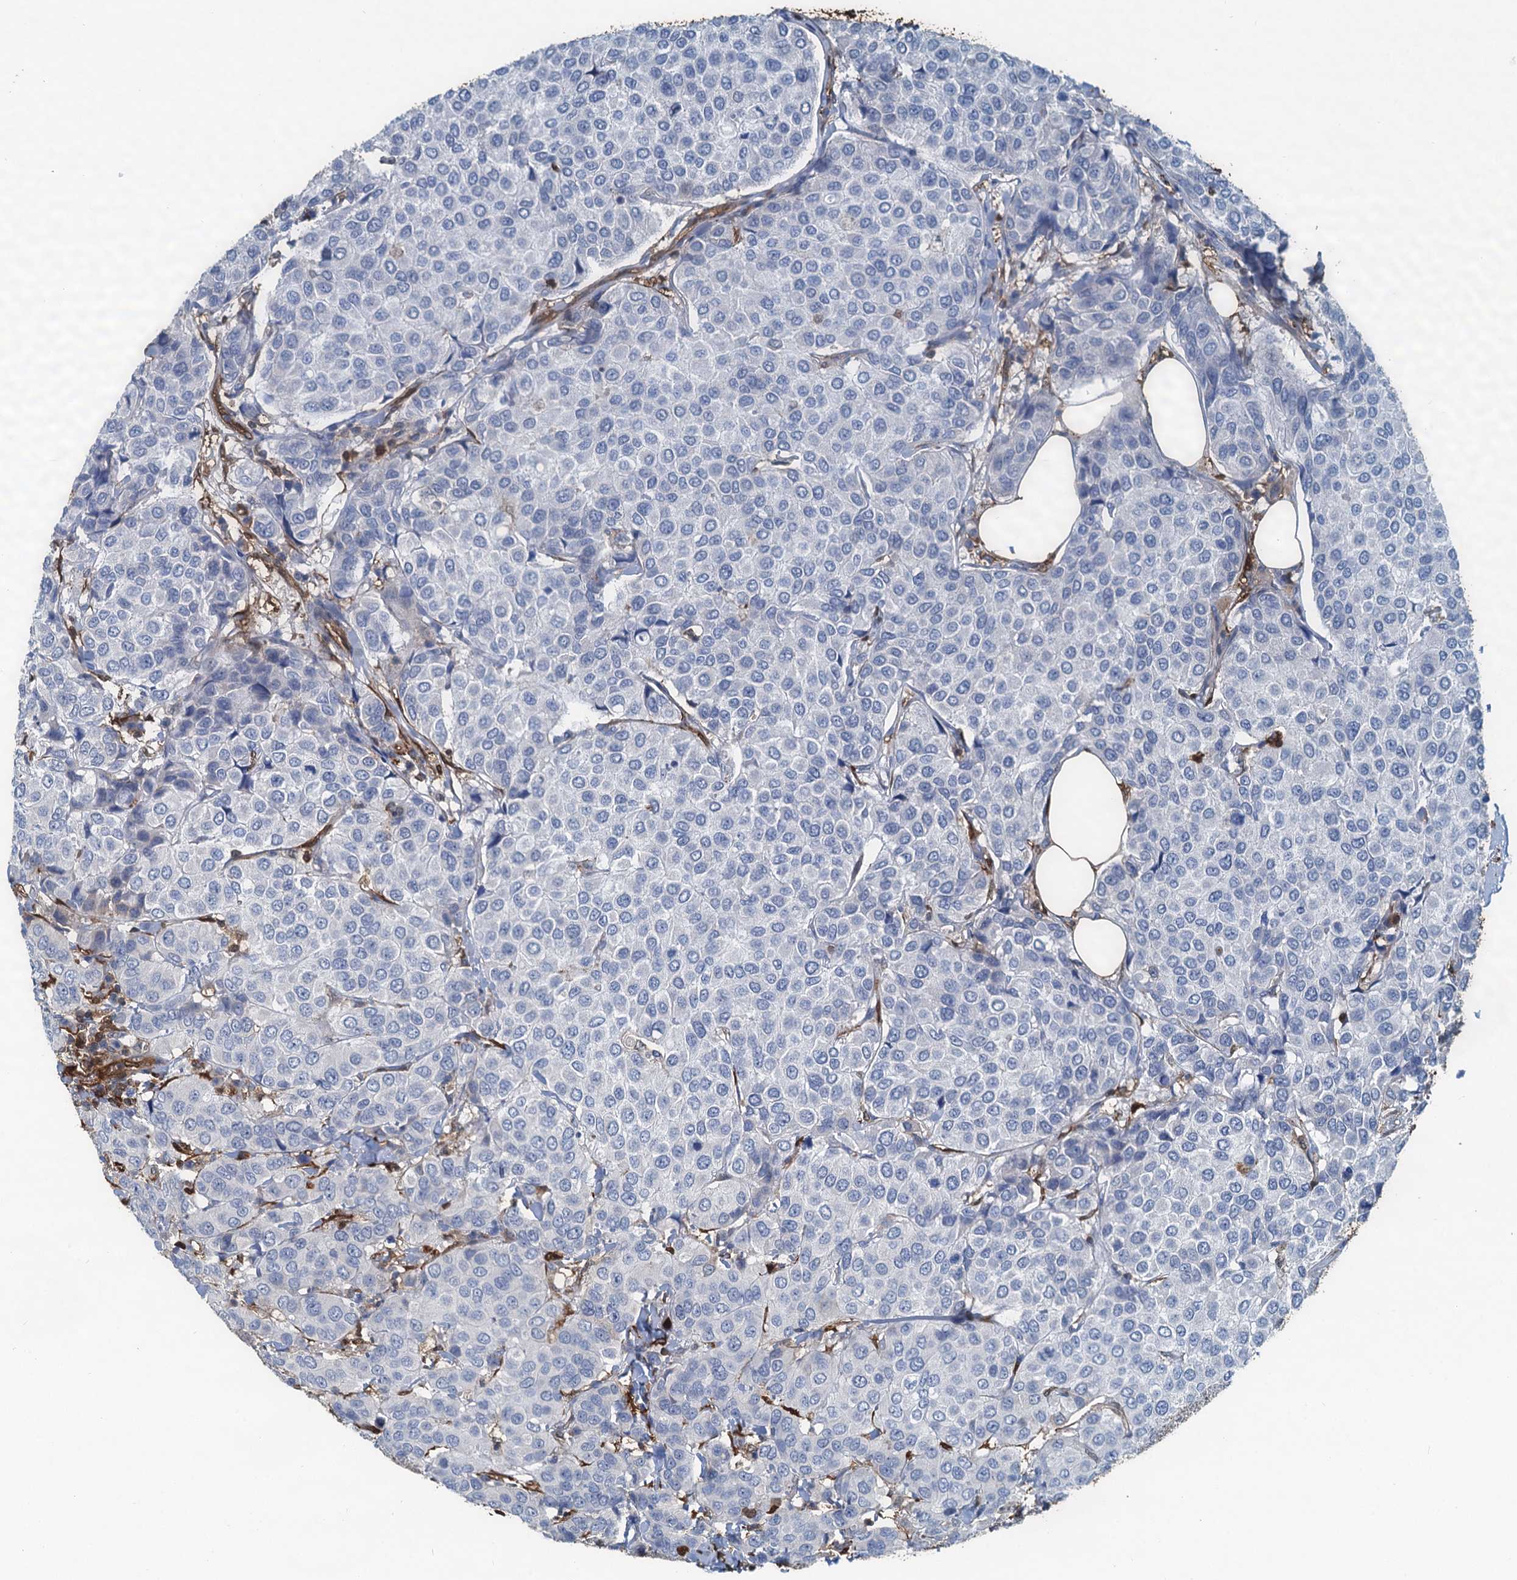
{"staining": {"intensity": "negative", "quantity": "none", "location": "none"}, "tissue": "breast cancer", "cell_type": "Tumor cells", "image_type": "cancer", "snomed": [{"axis": "morphology", "description": "Duct carcinoma"}, {"axis": "topography", "description": "Breast"}], "caption": "Photomicrograph shows no protein expression in tumor cells of breast cancer tissue. Nuclei are stained in blue.", "gene": "S100A6", "patient": {"sex": "female", "age": 55}}